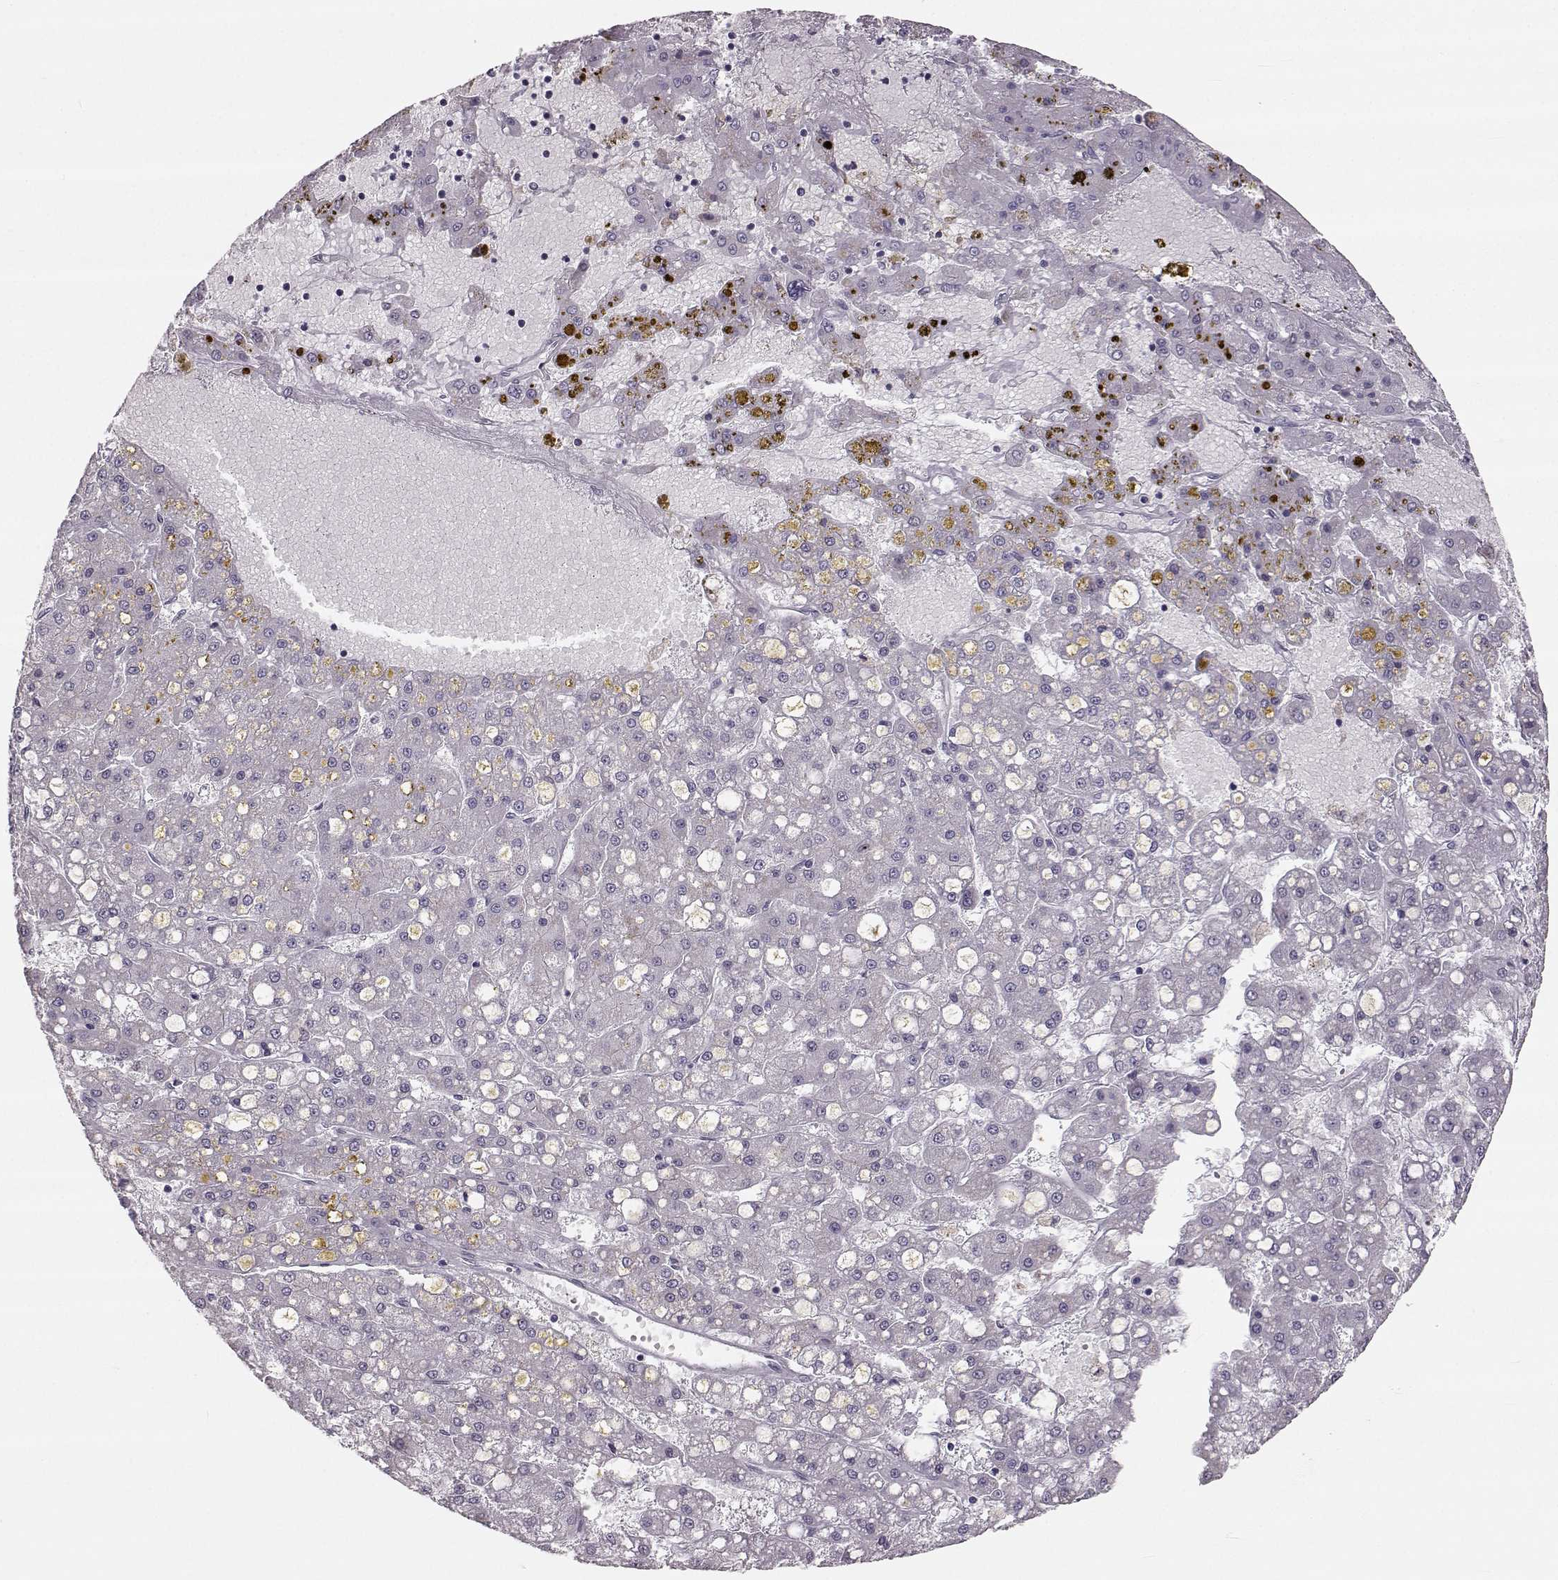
{"staining": {"intensity": "negative", "quantity": "none", "location": "none"}, "tissue": "liver cancer", "cell_type": "Tumor cells", "image_type": "cancer", "snomed": [{"axis": "morphology", "description": "Carcinoma, Hepatocellular, NOS"}, {"axis": "topography", "description": "Liver"}], "caption": "Immunohistochemistry photomicrograph of neoplastic tissue: liver cancer stained with DAB (3,3'-diaminobenzidine) exhibits no significant protein expression in tumor cells.", "gene": "RUNDC3A", "patient": {"sex": "male", "age": 67}}